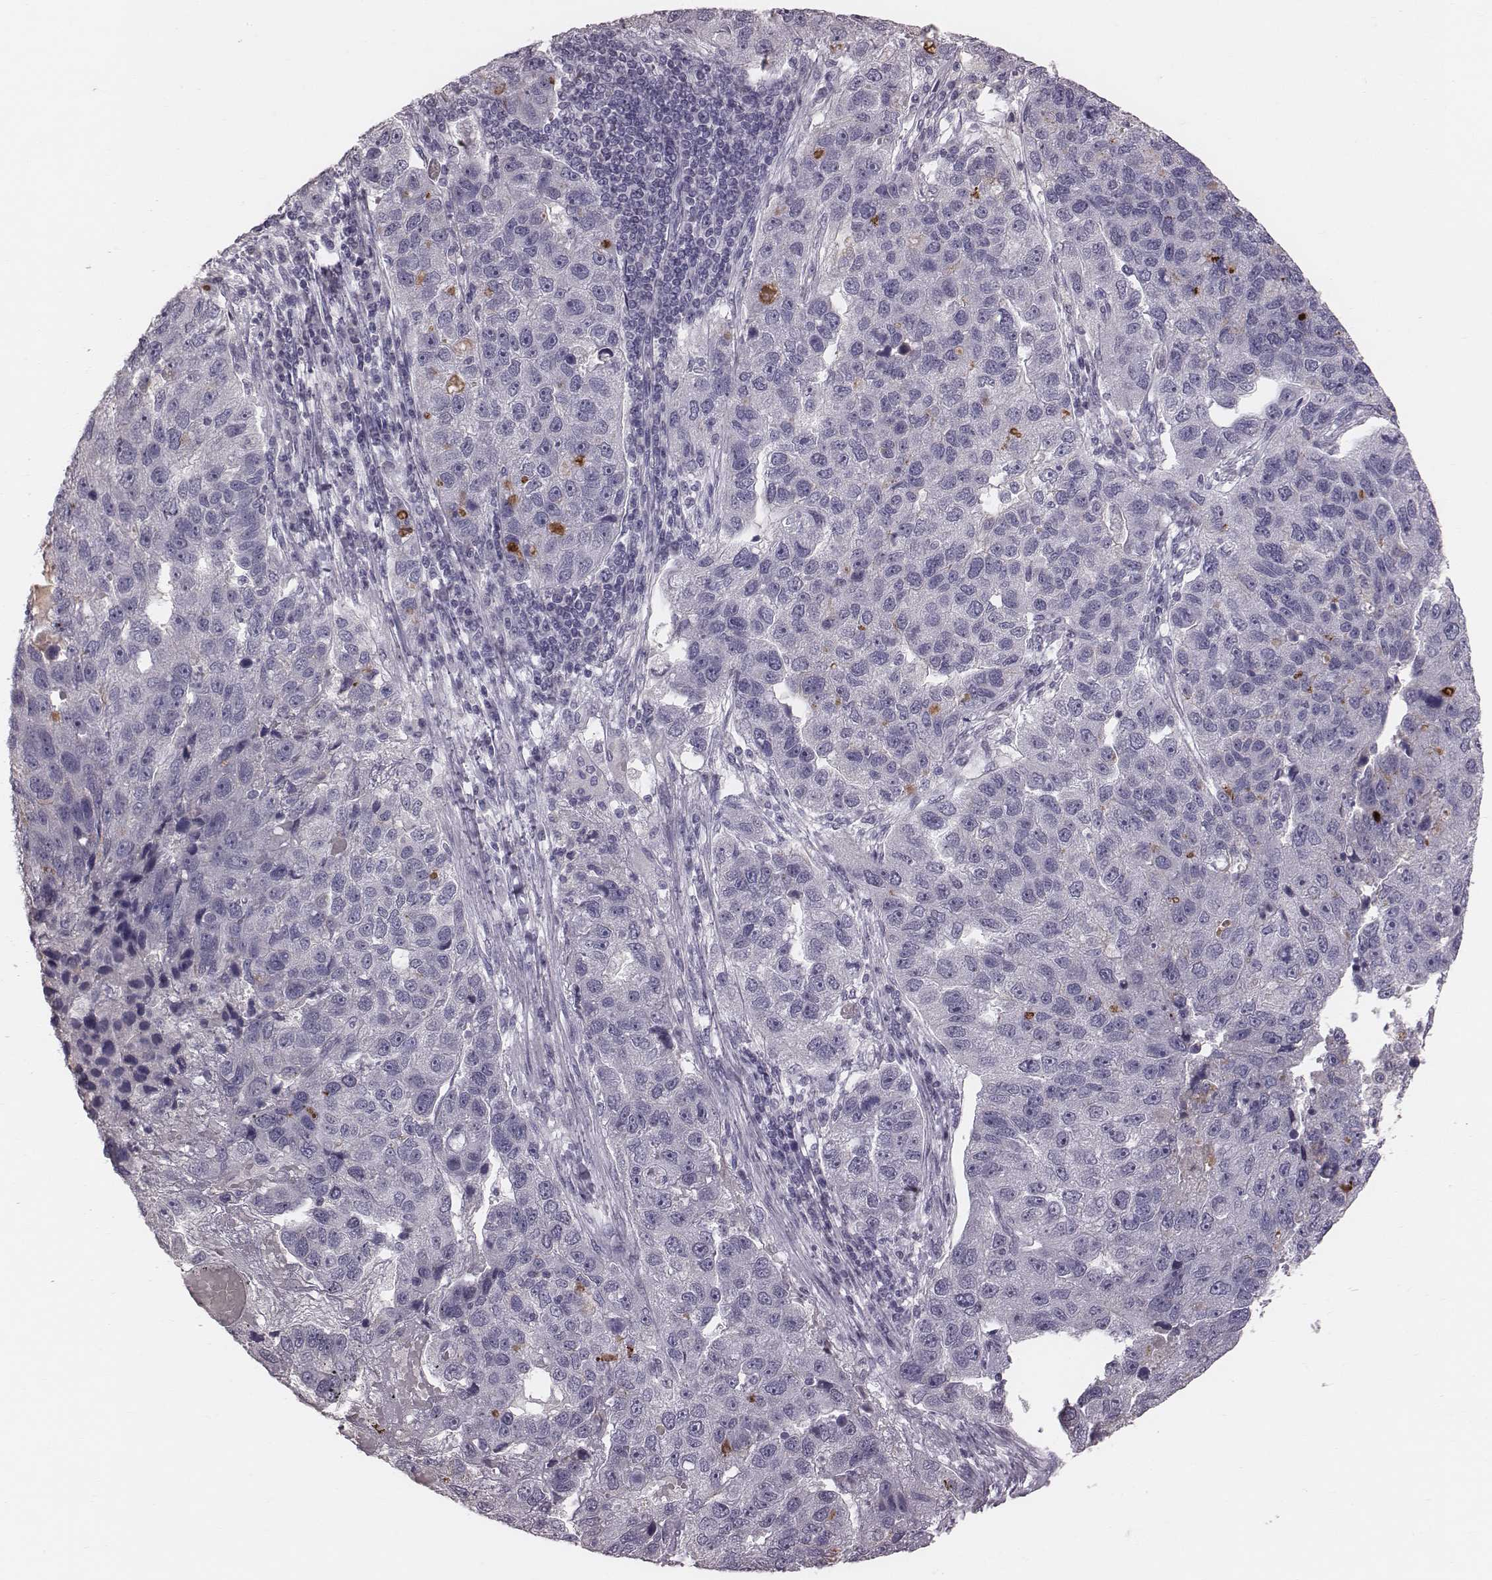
{"staining": {"intensity": "negative", "quantity": "none", "location": "none"}, "tissue": "pancreatic cancer", "cell_type": "Tumor cells", "image_type": "cancer", "snomed": [{"axis": "morphology", "description": "Adenocarcinoma, NOS"}, {"axis": "topography", "description": "Pancreas"}], "caption": "Tumor cells are negative for protein expression in human adenocarcinoma (pancreatic). (Brightfield microscopy of DAB IHC at high magnification).", "gene": "CFTR", "patient": {"sex": "female", "age": 61}}